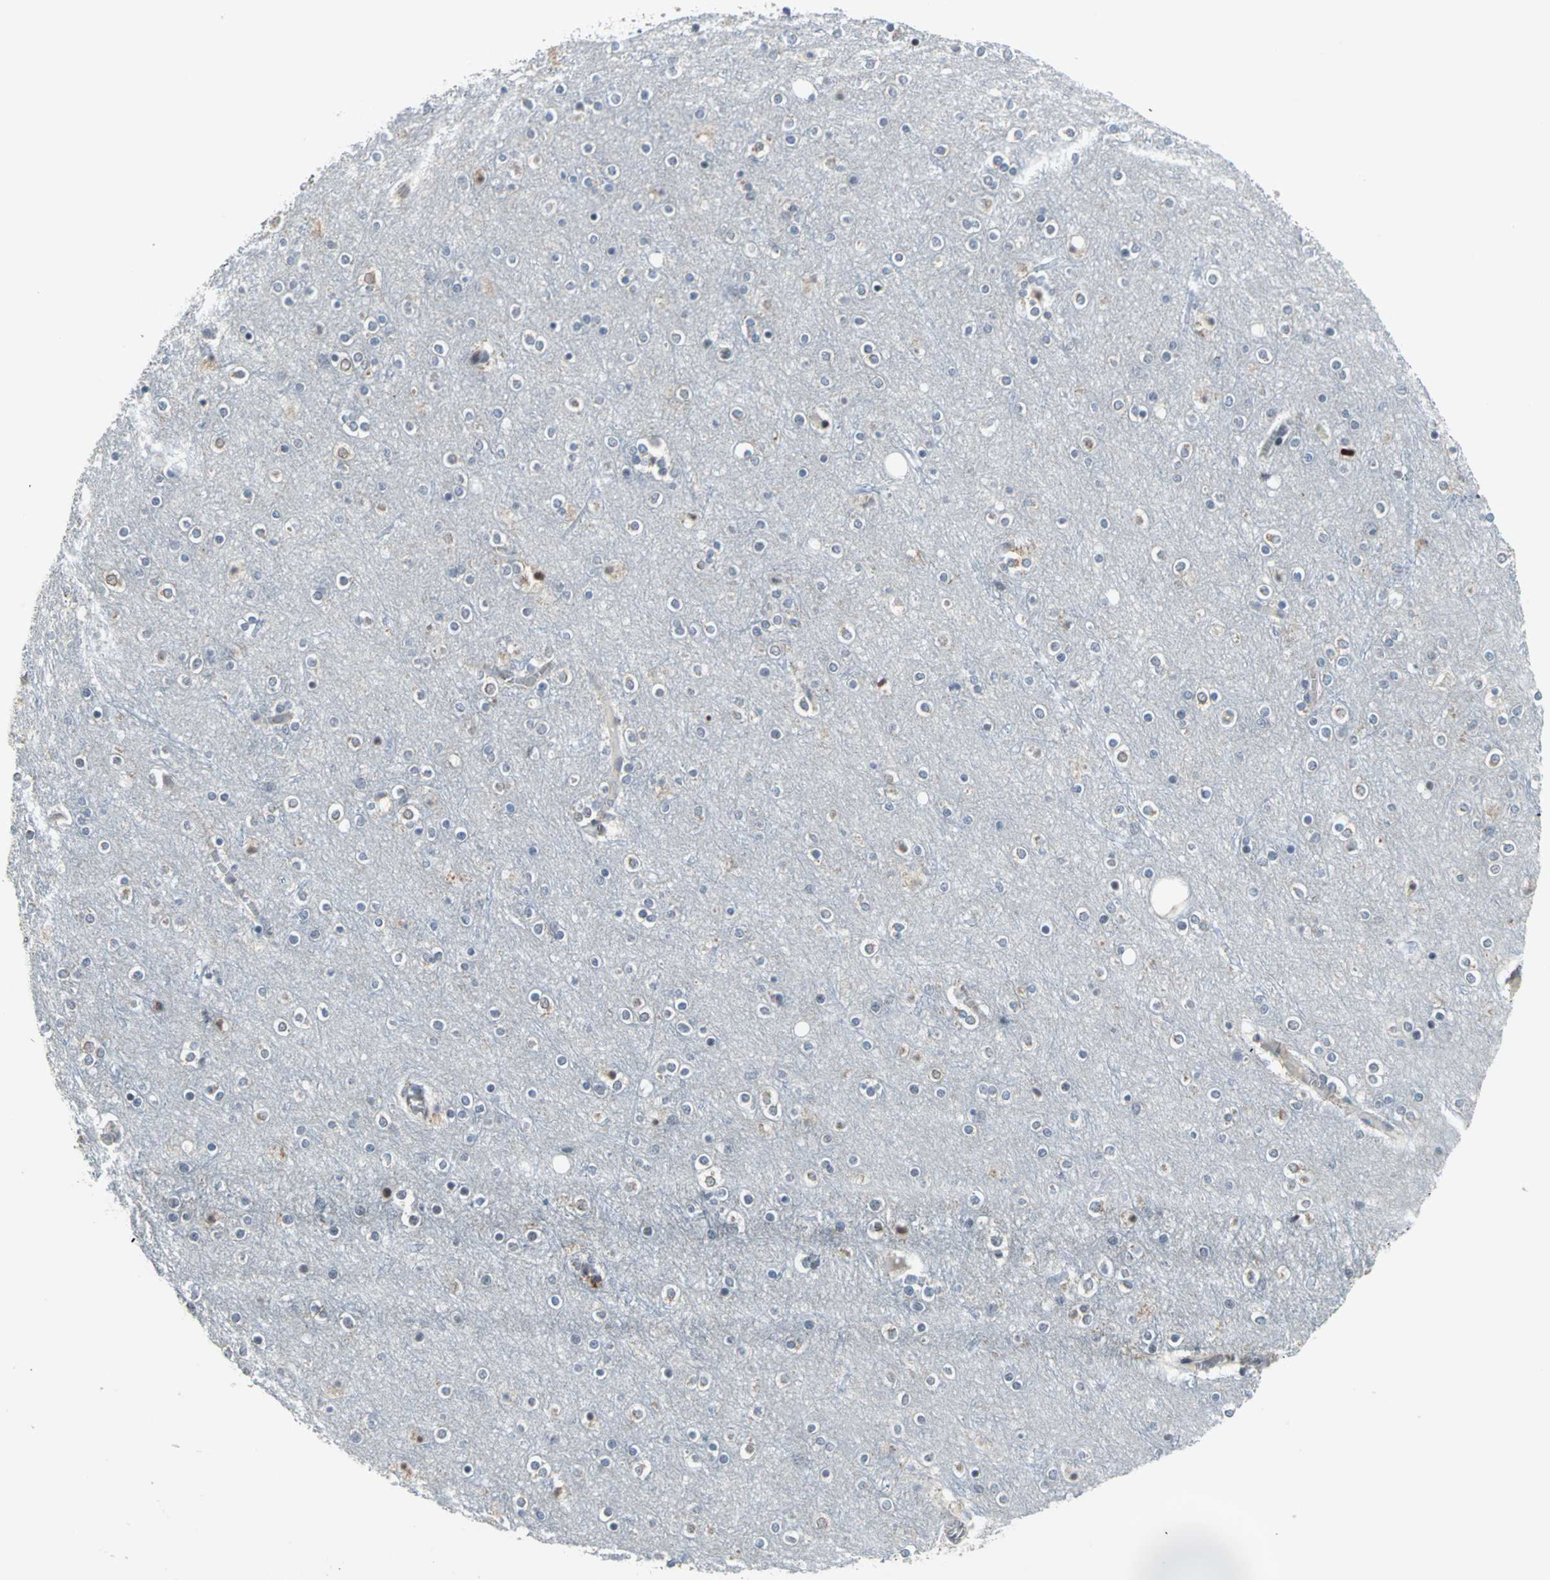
{"staining": {"intensity": "negative", "quantity": "none", "location": "none"}, "tissue": "cerebral cortex", "cell_type": "Endothelial cells", "image_type": "normal", "snomed": [{"axis": "morphology", "description": "Normal tissue, NOS"}, {"axis": "topography", "description": "Cerebral cortex"}], "caption": "Endothelial cells are negative for protein expression in normal human cerebral cortex.", "gene": "GLI3", "patient": {"sex": "female", "age": 54}}